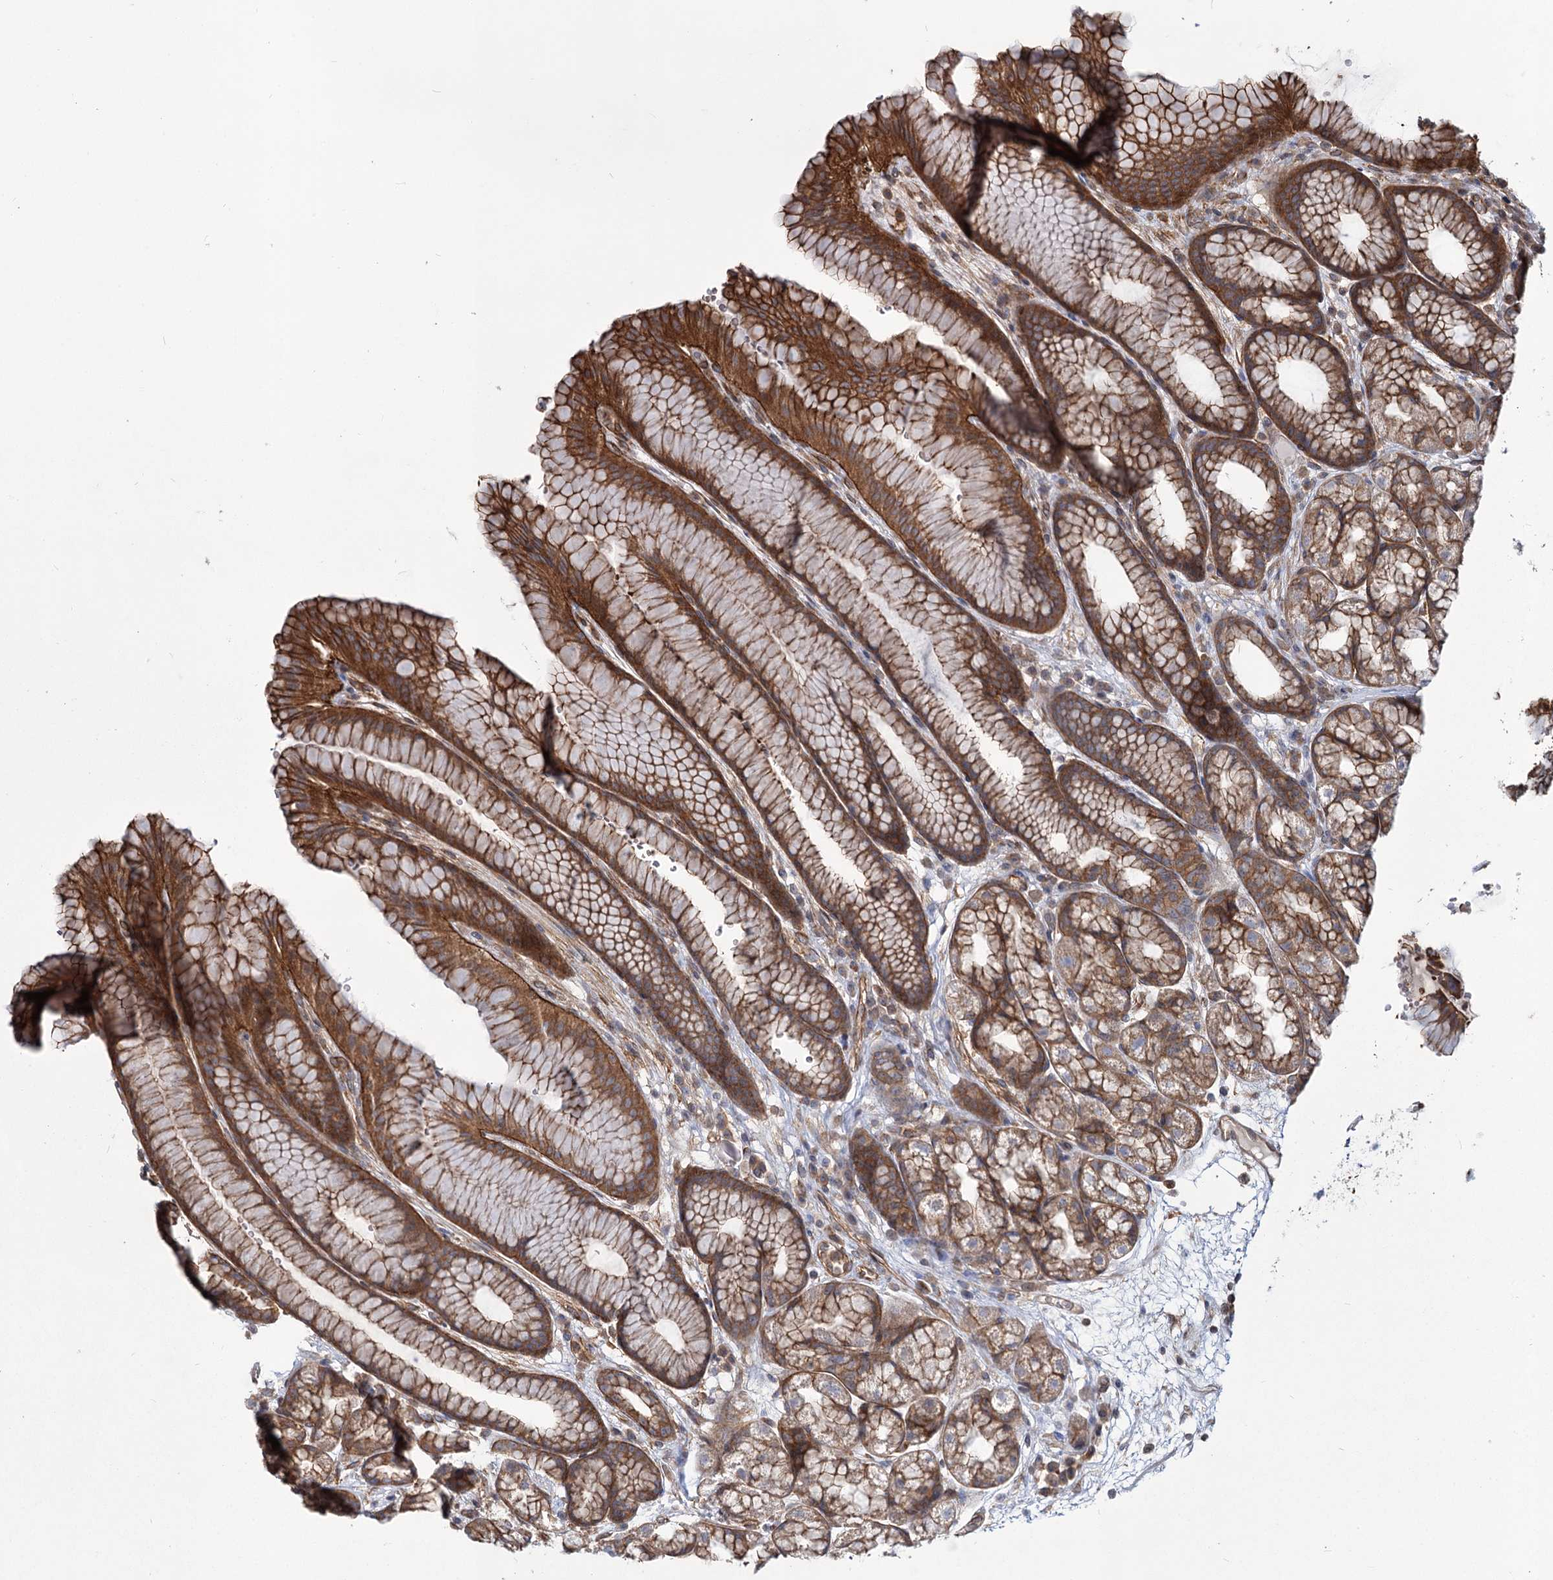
{"staining": {"intensity": "strong", "quantity": ">75%", "location": "cytoplasmic/membranous"}, "tissue": "stomach", "cell_type": "Glandular cells", "image_type": "normal", "snomed": [{"axis": "morphology", "description": "Normal tissue, NOS"}, {"axis": "morphology", "description": "Adenocarcinoma, NOS"}, {"axis": "topography", "description": "Stomach"}], "caption": "IHC photomicrograph of normal human stomach stained for a protein (brown), which shows high levels of strong cytoplasmic/membranous positivity in approximately >75% of glandular cells.", "gene": "IQSEC1", "patient": {"sex": "male", "age": 57}}